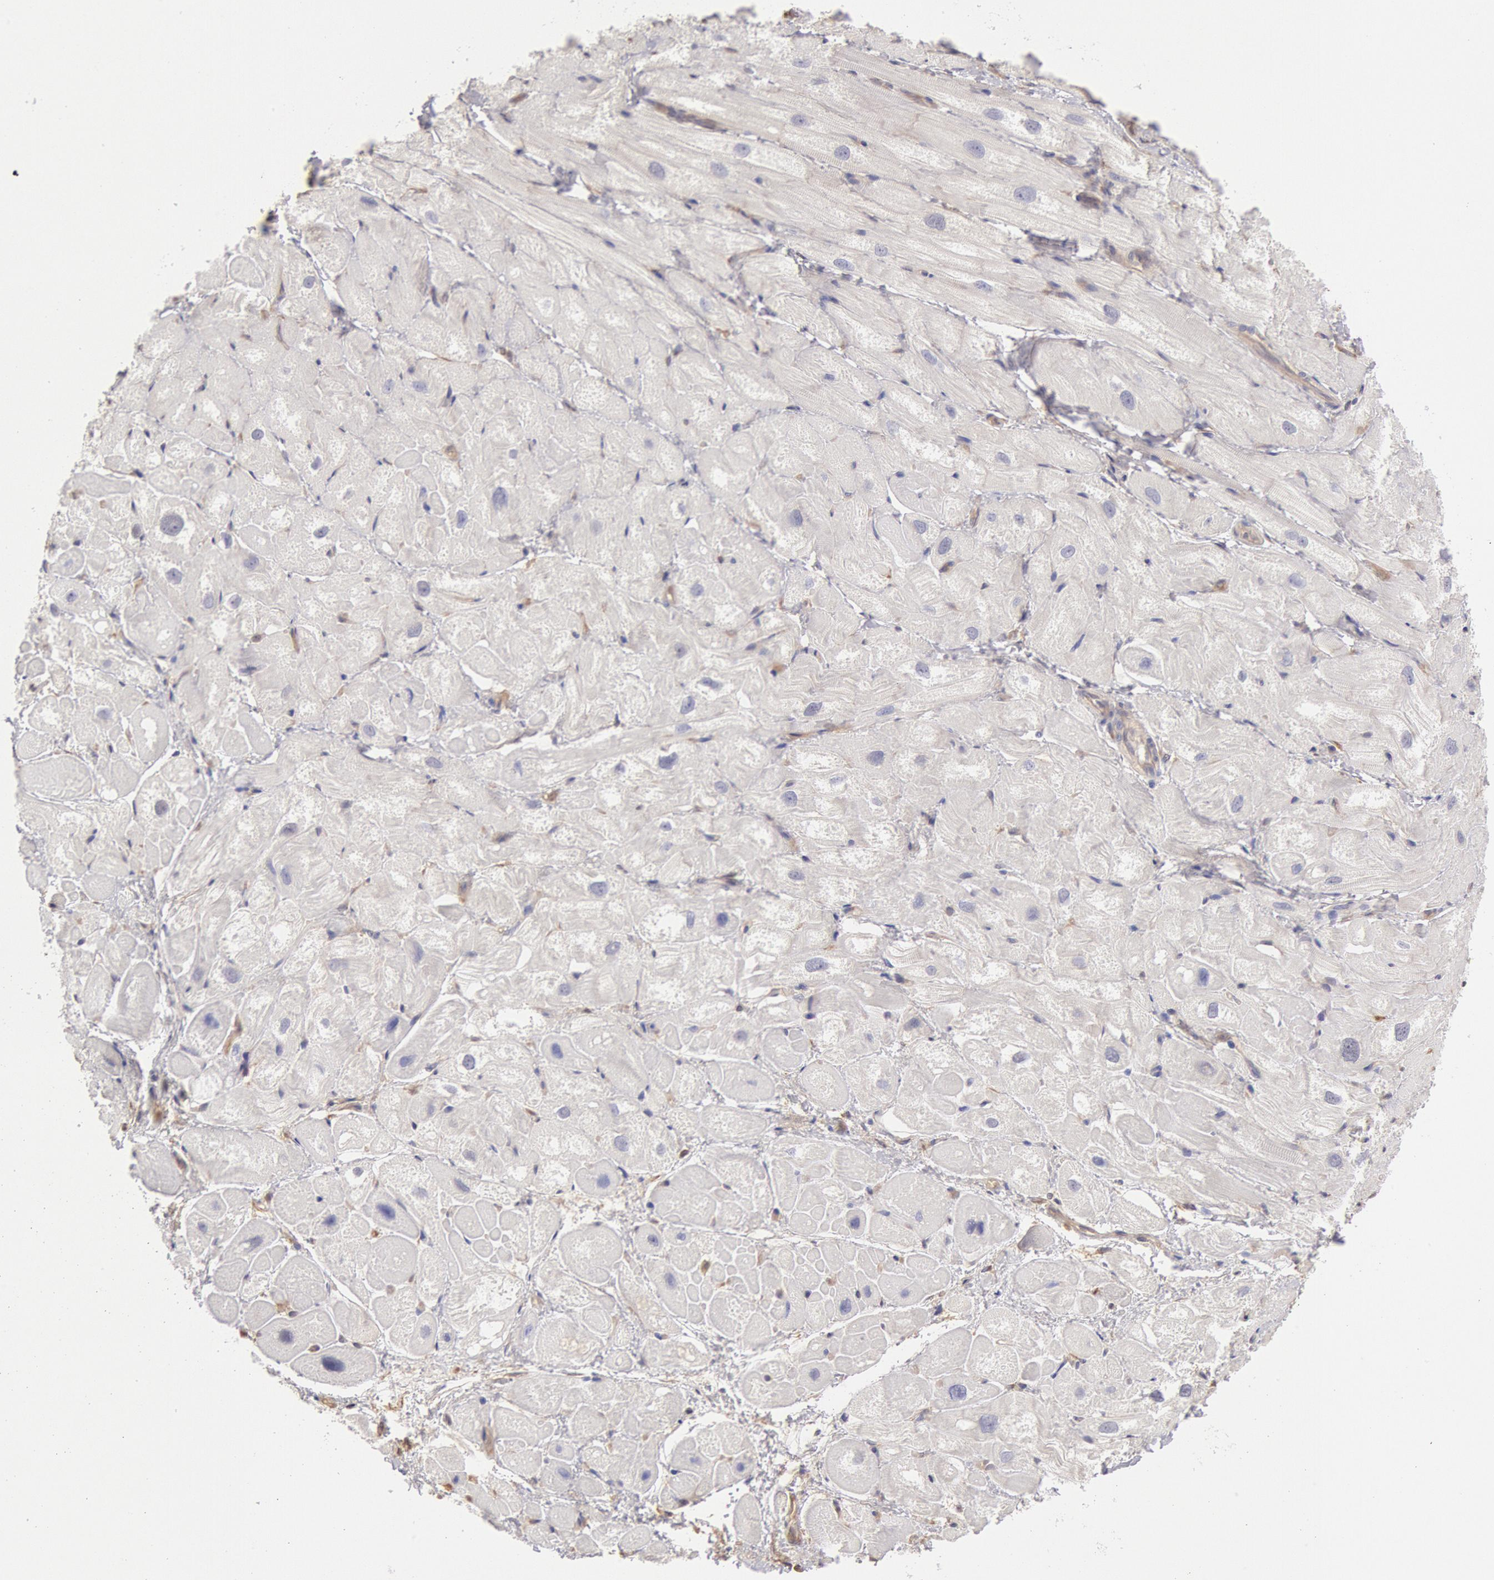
{"staining": {"intensity": "negative", "quantity": "none", "location": "none"}, "tissue": "heart muscle", "cell_type": "Cardiomyocytes", "image_type": "normal", "snomed": [{"axis": "morphology", "description": "Normal tissue, NOS"}, {"axis": "topography", "description": "Heart"}], "caption": "IHC image of normal heart muscle stained for a protein (brown), which demonstrates no expression in cardiomyocytes.", "gene": "CCDC50", "patient": {"sex": "male", "age": 49}}